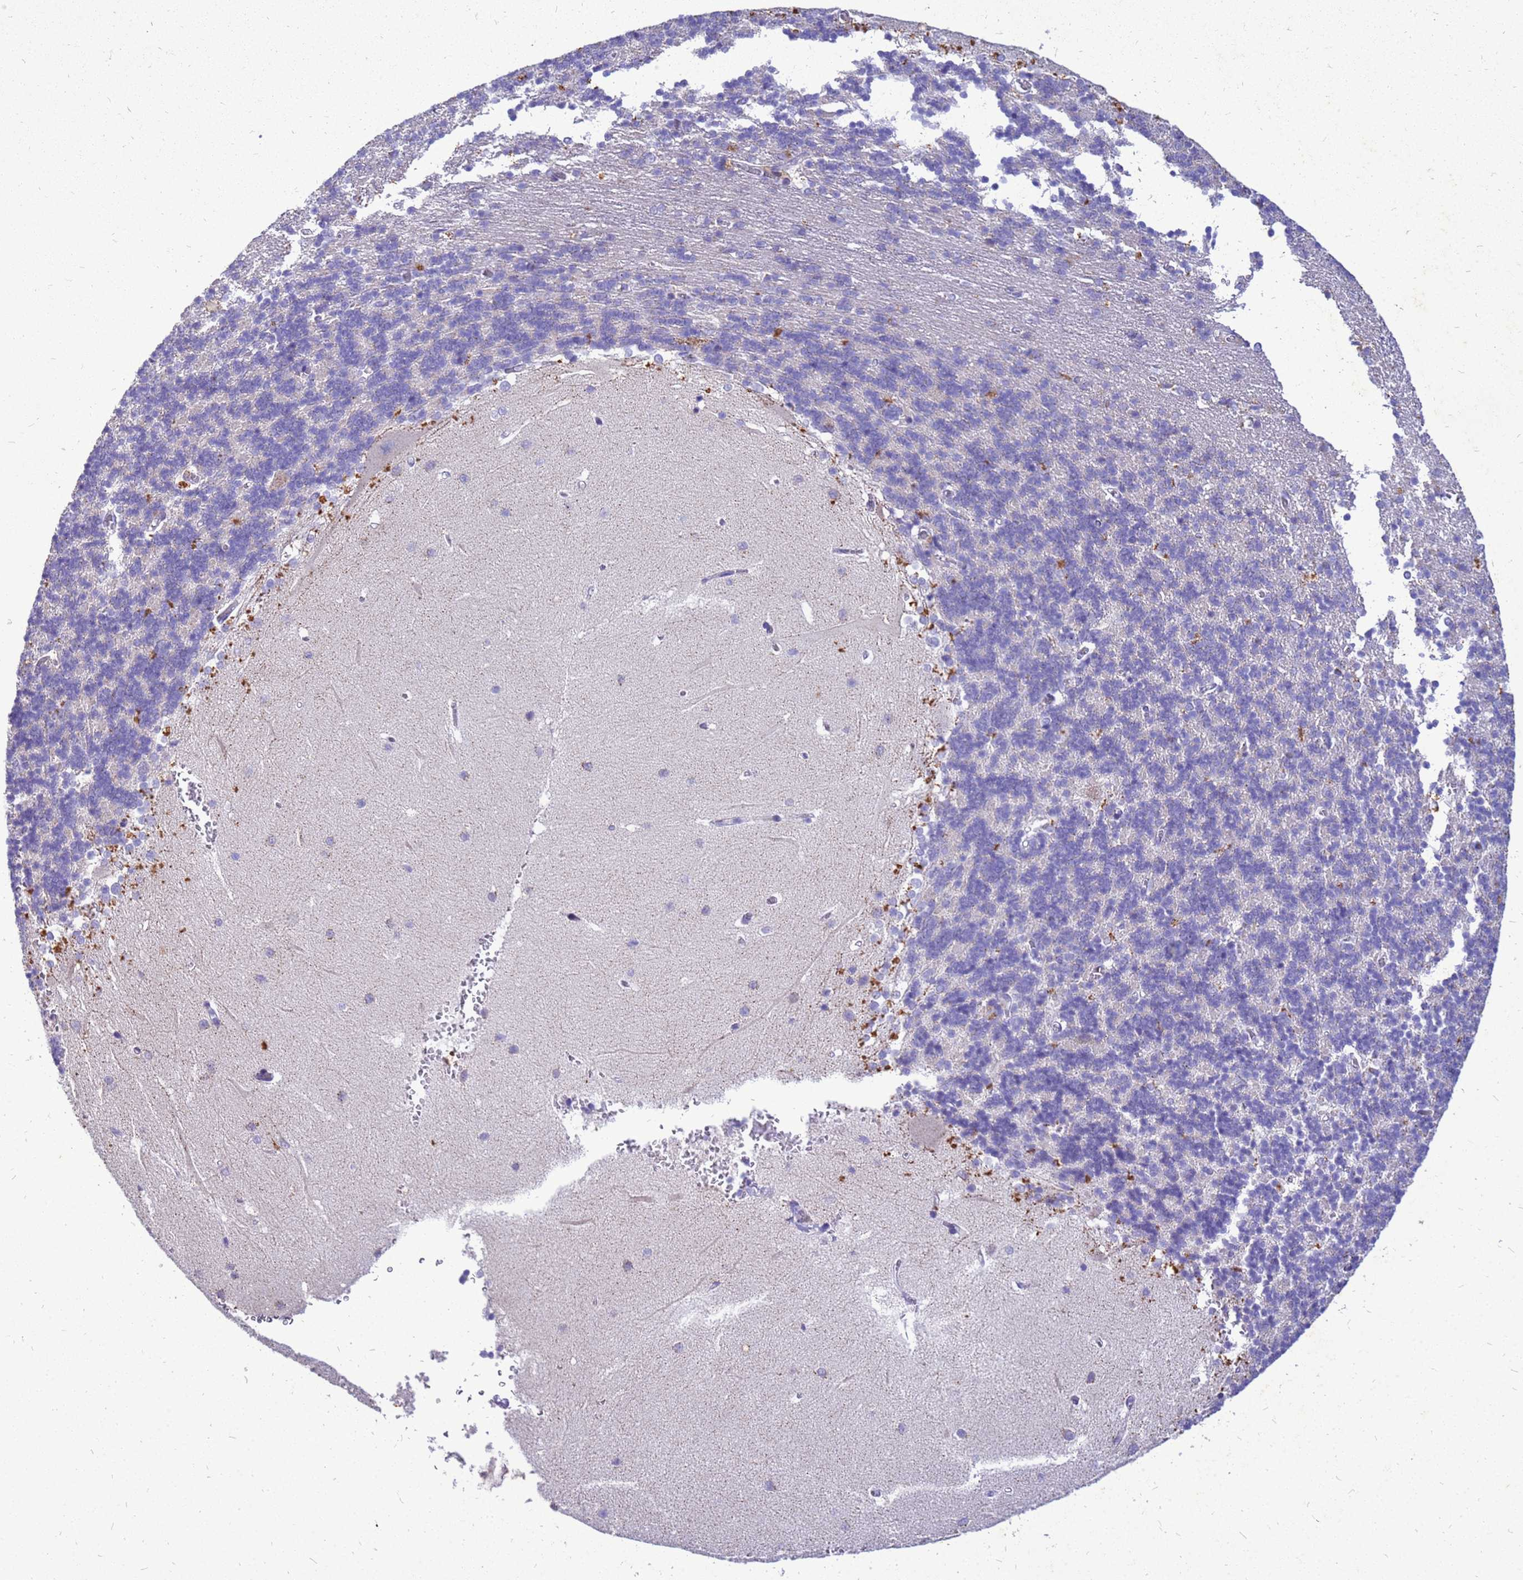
{"staining": {"intensity": "negative", "quantity": "none", "location": "none"}, "tissue": "cerebellum", "cell_type": "Cells in granular layer", "image_type": "normal", "snomed": [{"axis": "morphology", "description": "Normal tissue, NOS"}, {"axis": "topography", "description": "Cerebellum"}], "caption": "DAB immunohistochemical staining of unremarkable human cerebellum demonstrates no significant expression in cells in granular layer.", "gene": "AKR1C1", "patient": {"sex": "male", "age": 37}}